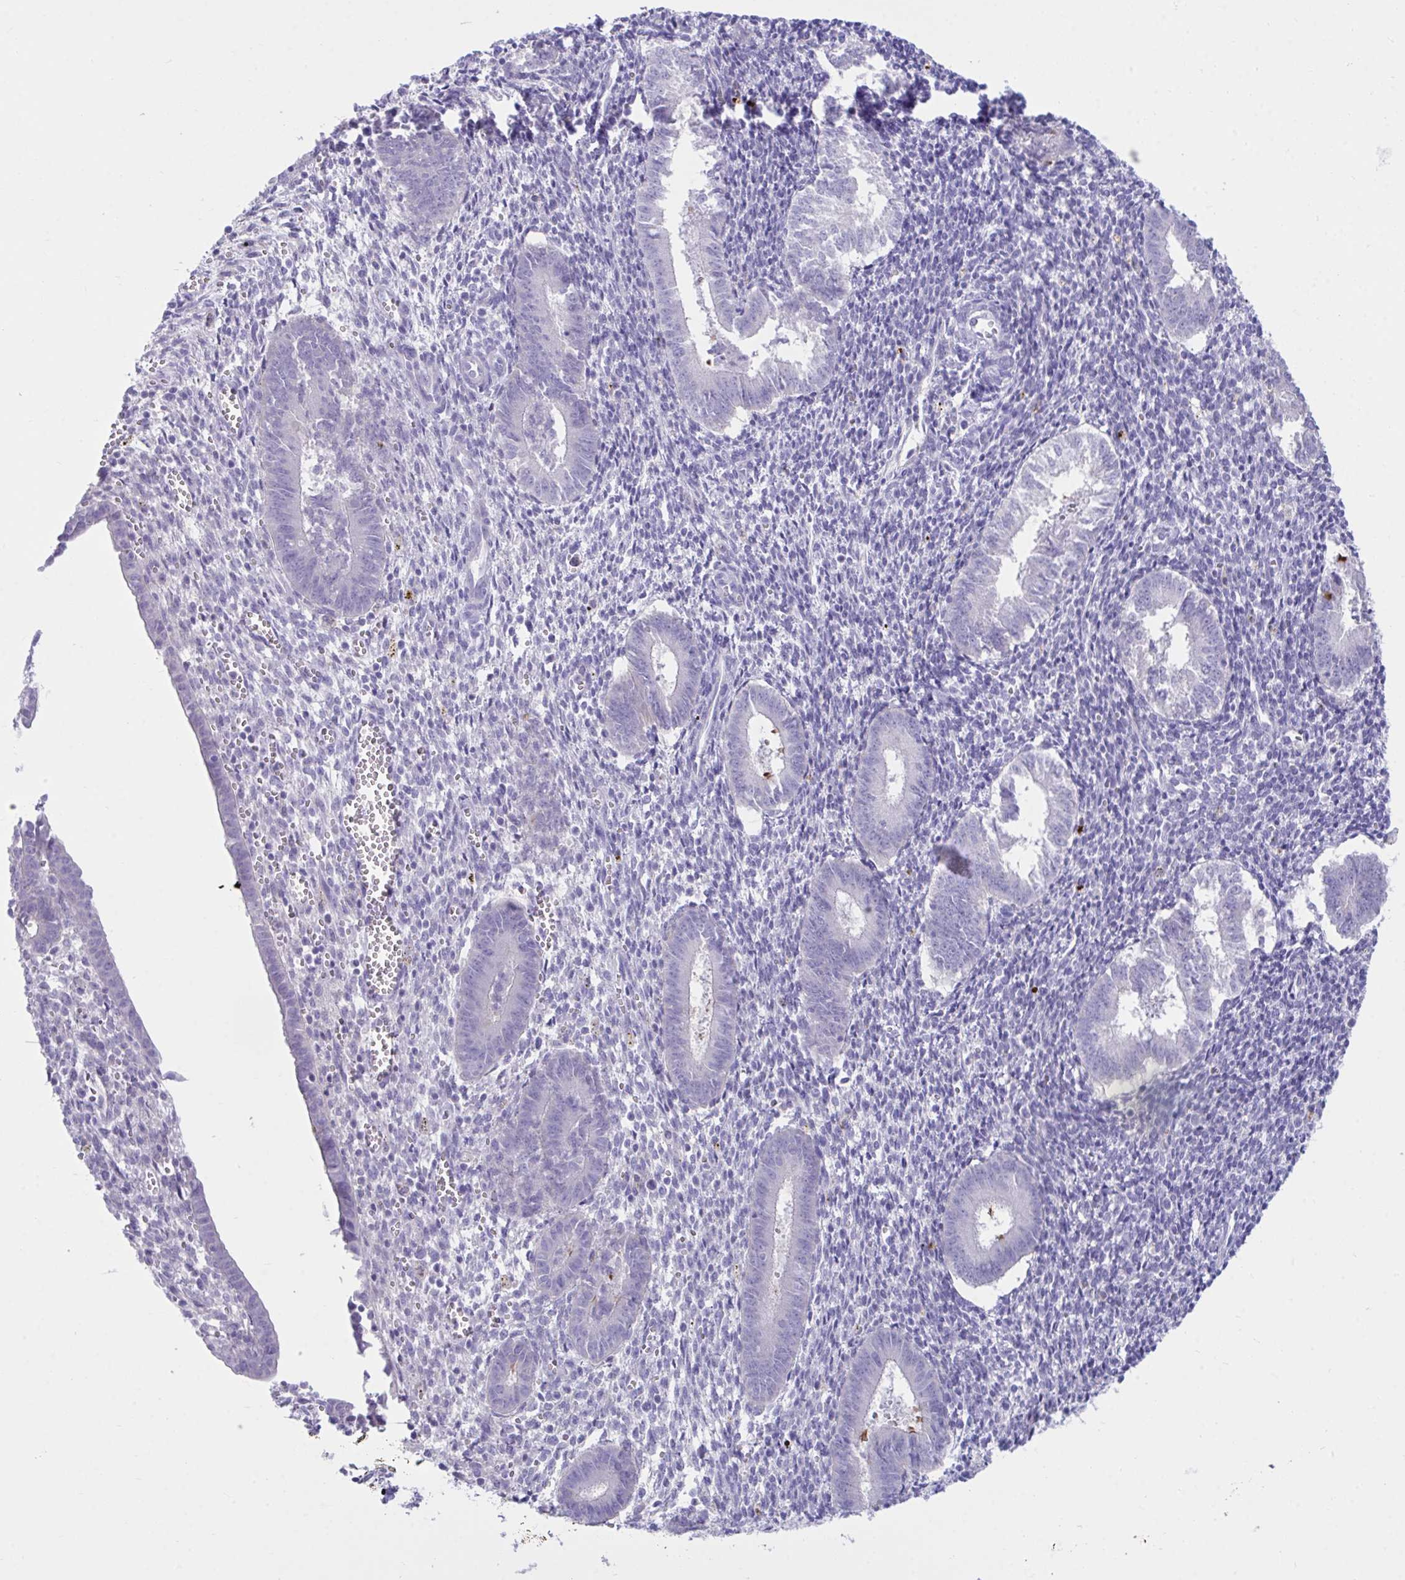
{"staining": {"intensity": "negative", "quantity": "none", "location": "none"}, "tissue": "endometrium", "cell_type": "Cells in endometrial stroma", "image_type": "normal", "snomed": [{"axis": "morphology", "description": "Normal tissue, NOS"}, {"axis": "topography", "description": "Endometrium"}], "caption": "Immunohistochemical staining of benign endometrium reveals no significant staining in cells in endometrial stroma.", "gene": "PLEKHH1", "patient": {"sex": "female", "age": 25}}